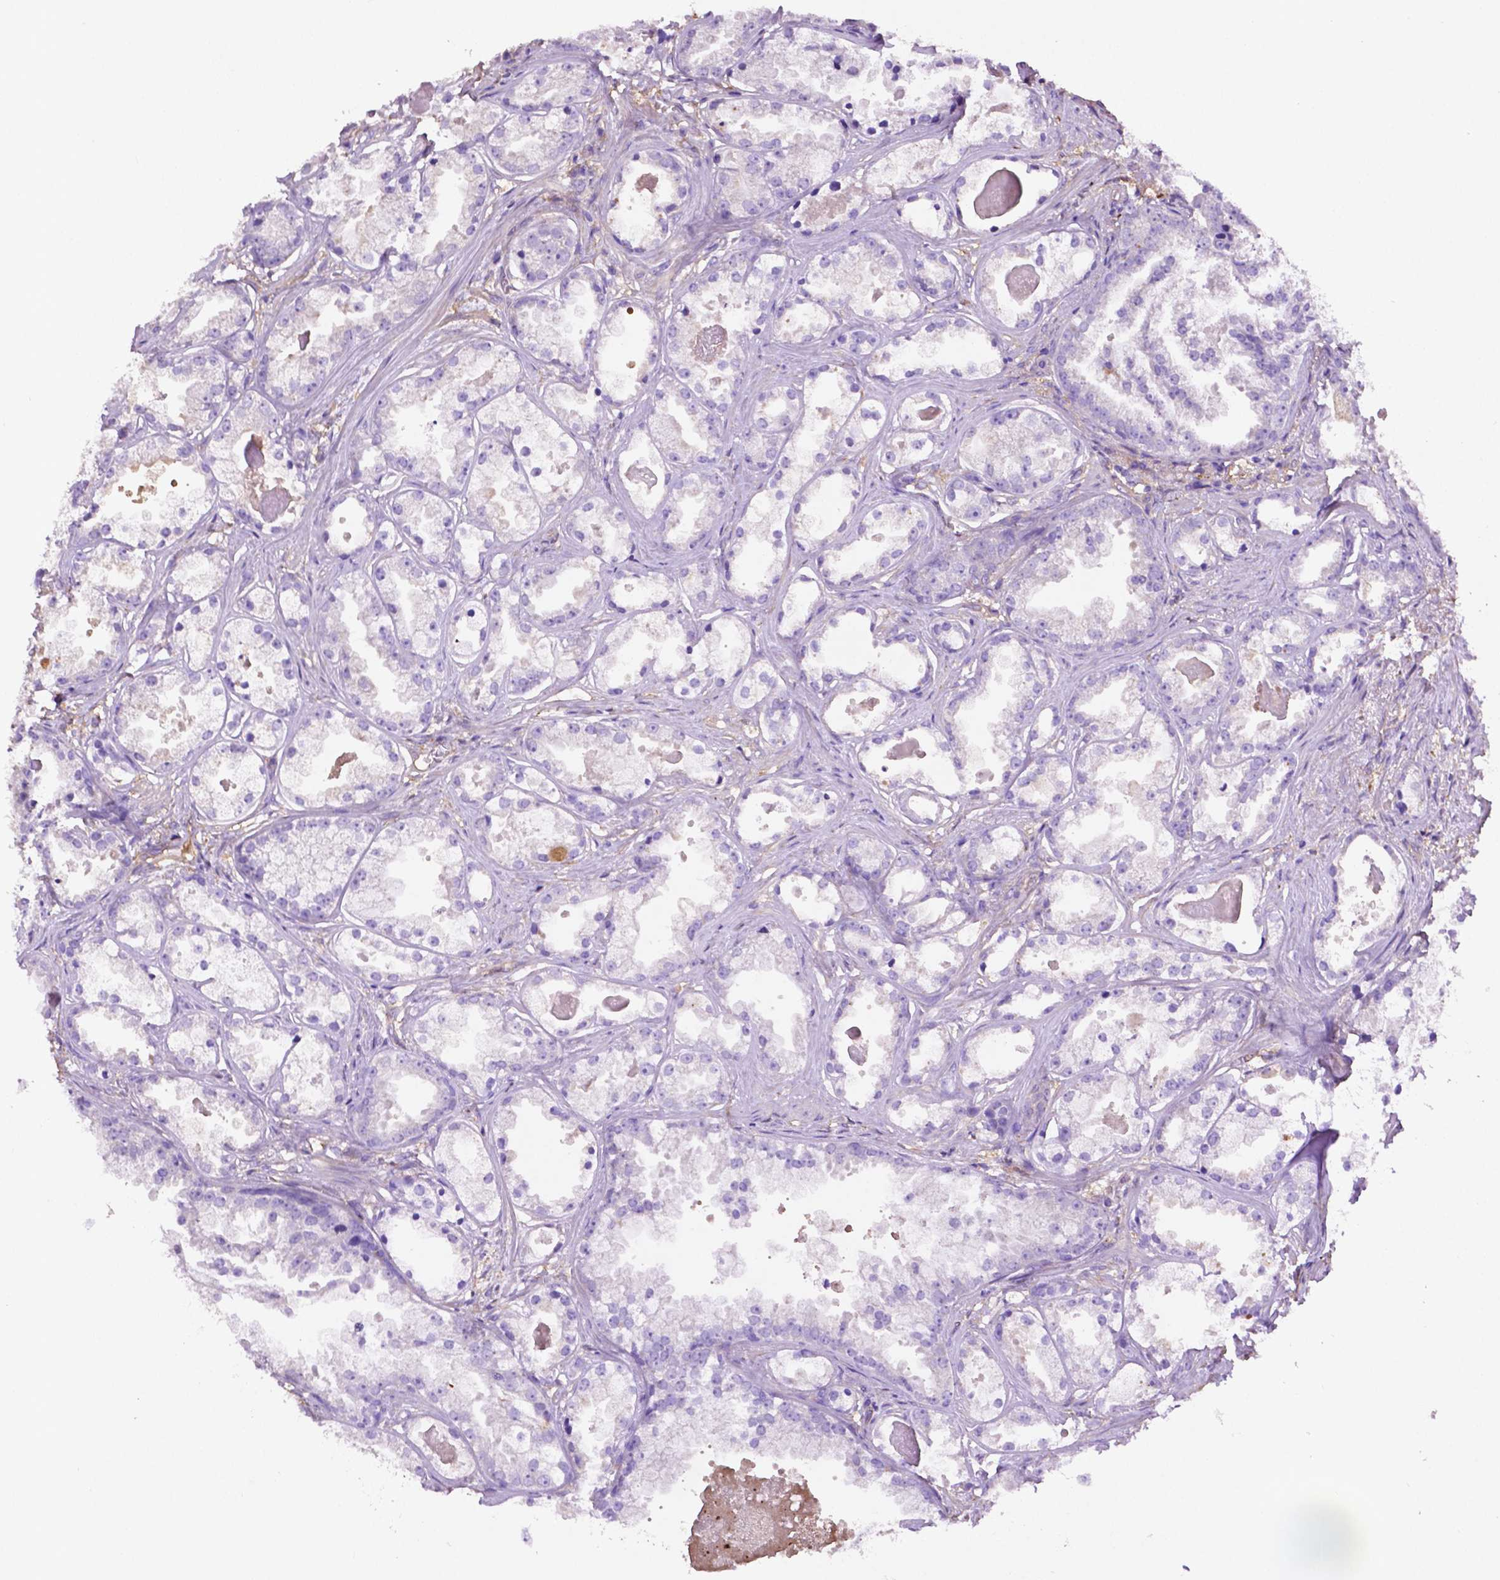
{"staining": {"intensity": "negative", "quantity": "none", "location": "none"}, "tissue": "prostate cancer", "cell_type": "Tumor cells", "image_type": "cancer", "snomed": [{"axis": "morphology", "description": "Adenocarcinoma, Low grade"}, {"axis": "topography", "description": "Prostate"}], "caption": "An image of human prostate low-grade adenocarcinoma is negative for staining in tumor cells. The staining is performed using DAB brown chromogen with nuclei counter-stained in using hematoxylin.", "gene": "GDPD5", "patient": {"sex": "male", "age": 65}}